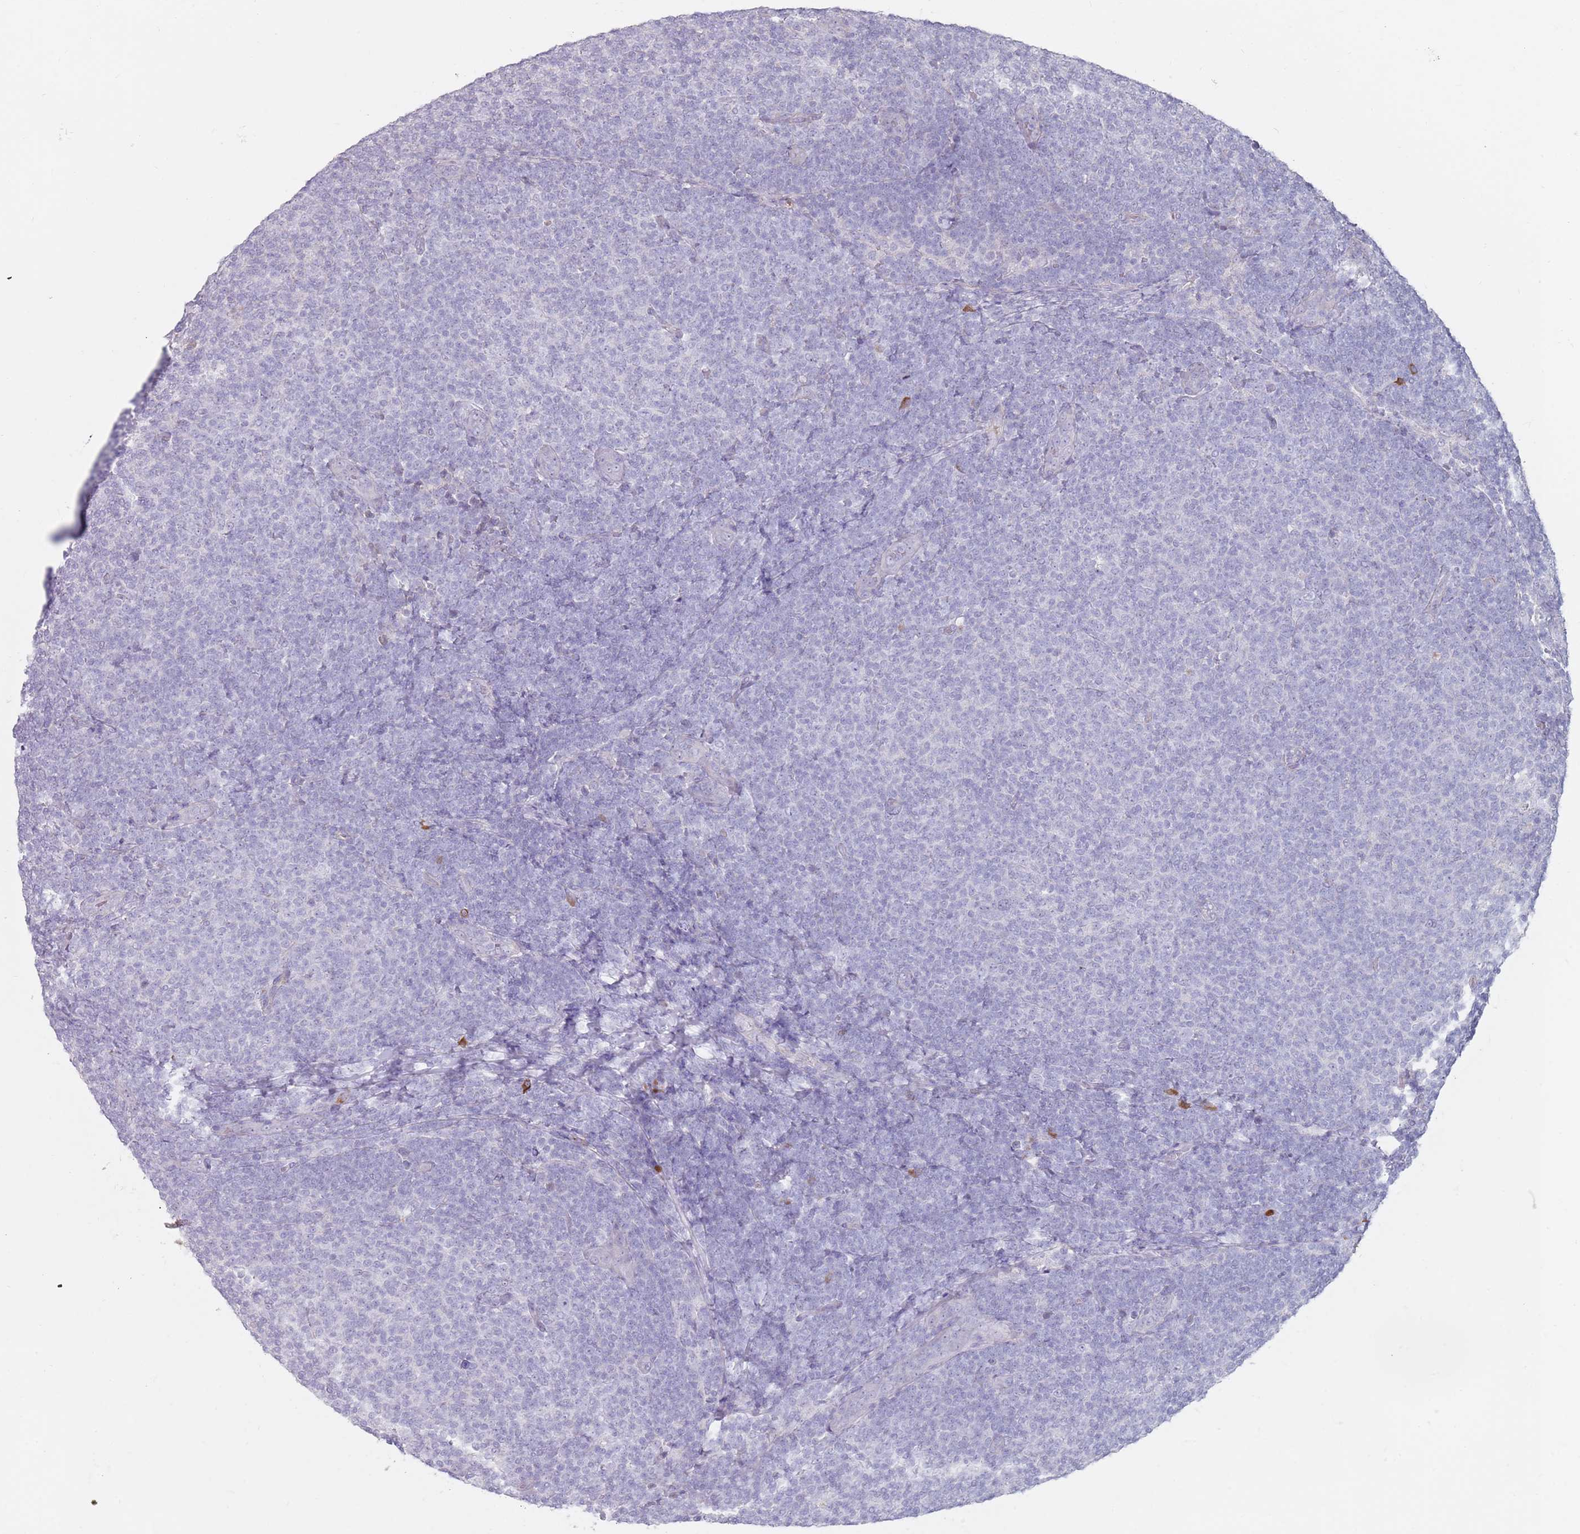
{"staining": {"intensity": "negative", "quantity": "none", "location": "none"}, "tissue": "lymphoma", "cell_type": "Tumor cells", "image_type": "cancer", "snomed": [{"axis": "morphology", "description": "Malignant lymphoma, non-Hodgkin's type, Low grade"}, {"axis": "topography", "description": "Lymph node"}], "caption": "Immunohistochemical staining of human low-grade malignant lymphoma, non-Hodgkin's type shows no significant expression in tumor cells.", "gene": "DXO", "patient": {"sex": "male", "age": 66}}